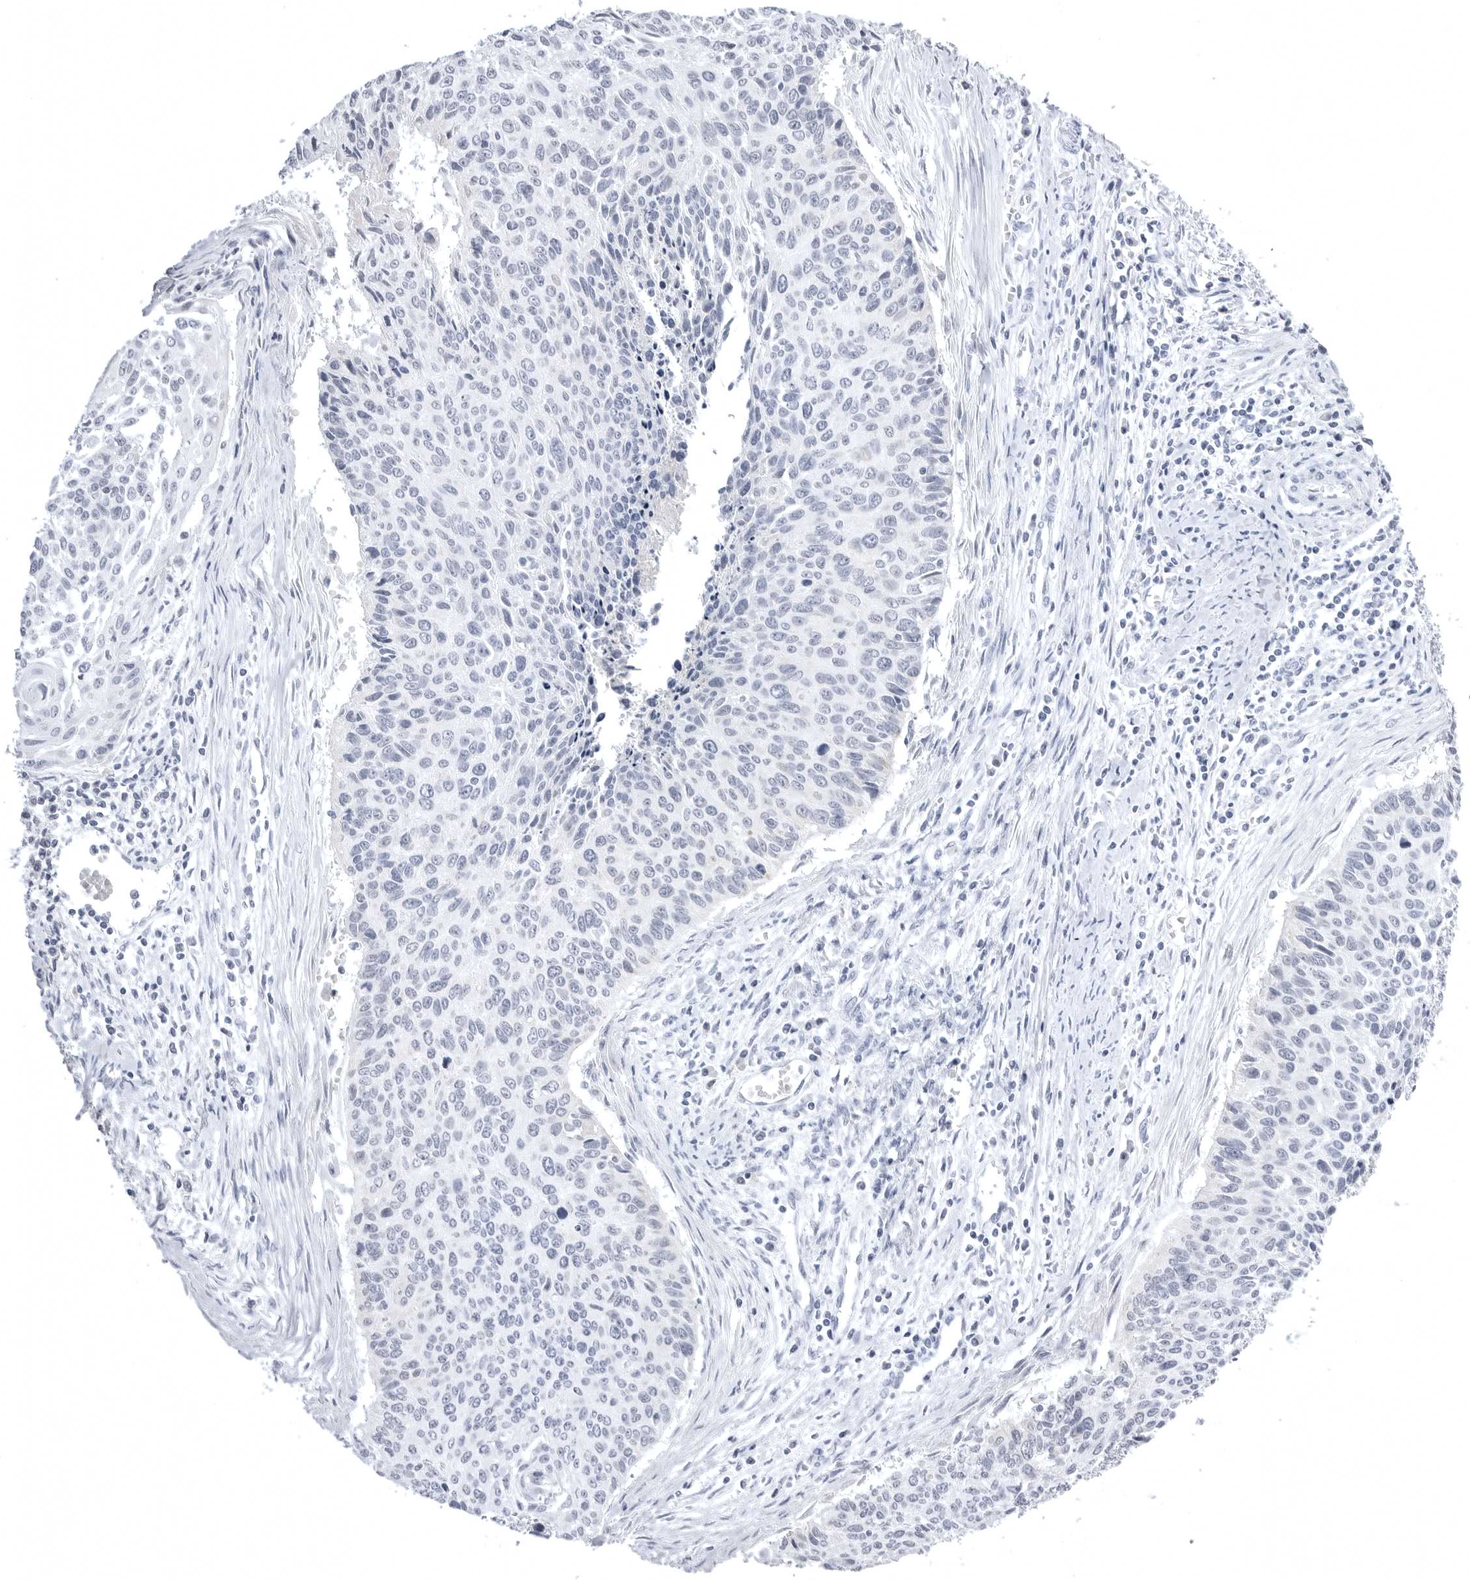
{"staining": {"intensity": "weak", "quantity": "<25%", "location": "cytoplasmic/membranous"}, "tissue": "cervical cancer", "cell_type": "Tumor cells", "image_type": "cancer", "snomed": [{"axis": "morphology", "description": "Squamous cell carcinoma, NOS"}, {"axis": "topography", "description": "Cervix"}], "caption": "High power microscopy image of an immunohistochemistry (IHC) histopathology image of cervical cancer (squamous cell carcinoma), revealing no significant expression in tumor cells.", "gene": "TUFM", "patient": {"sex": "female", "age": 55}}